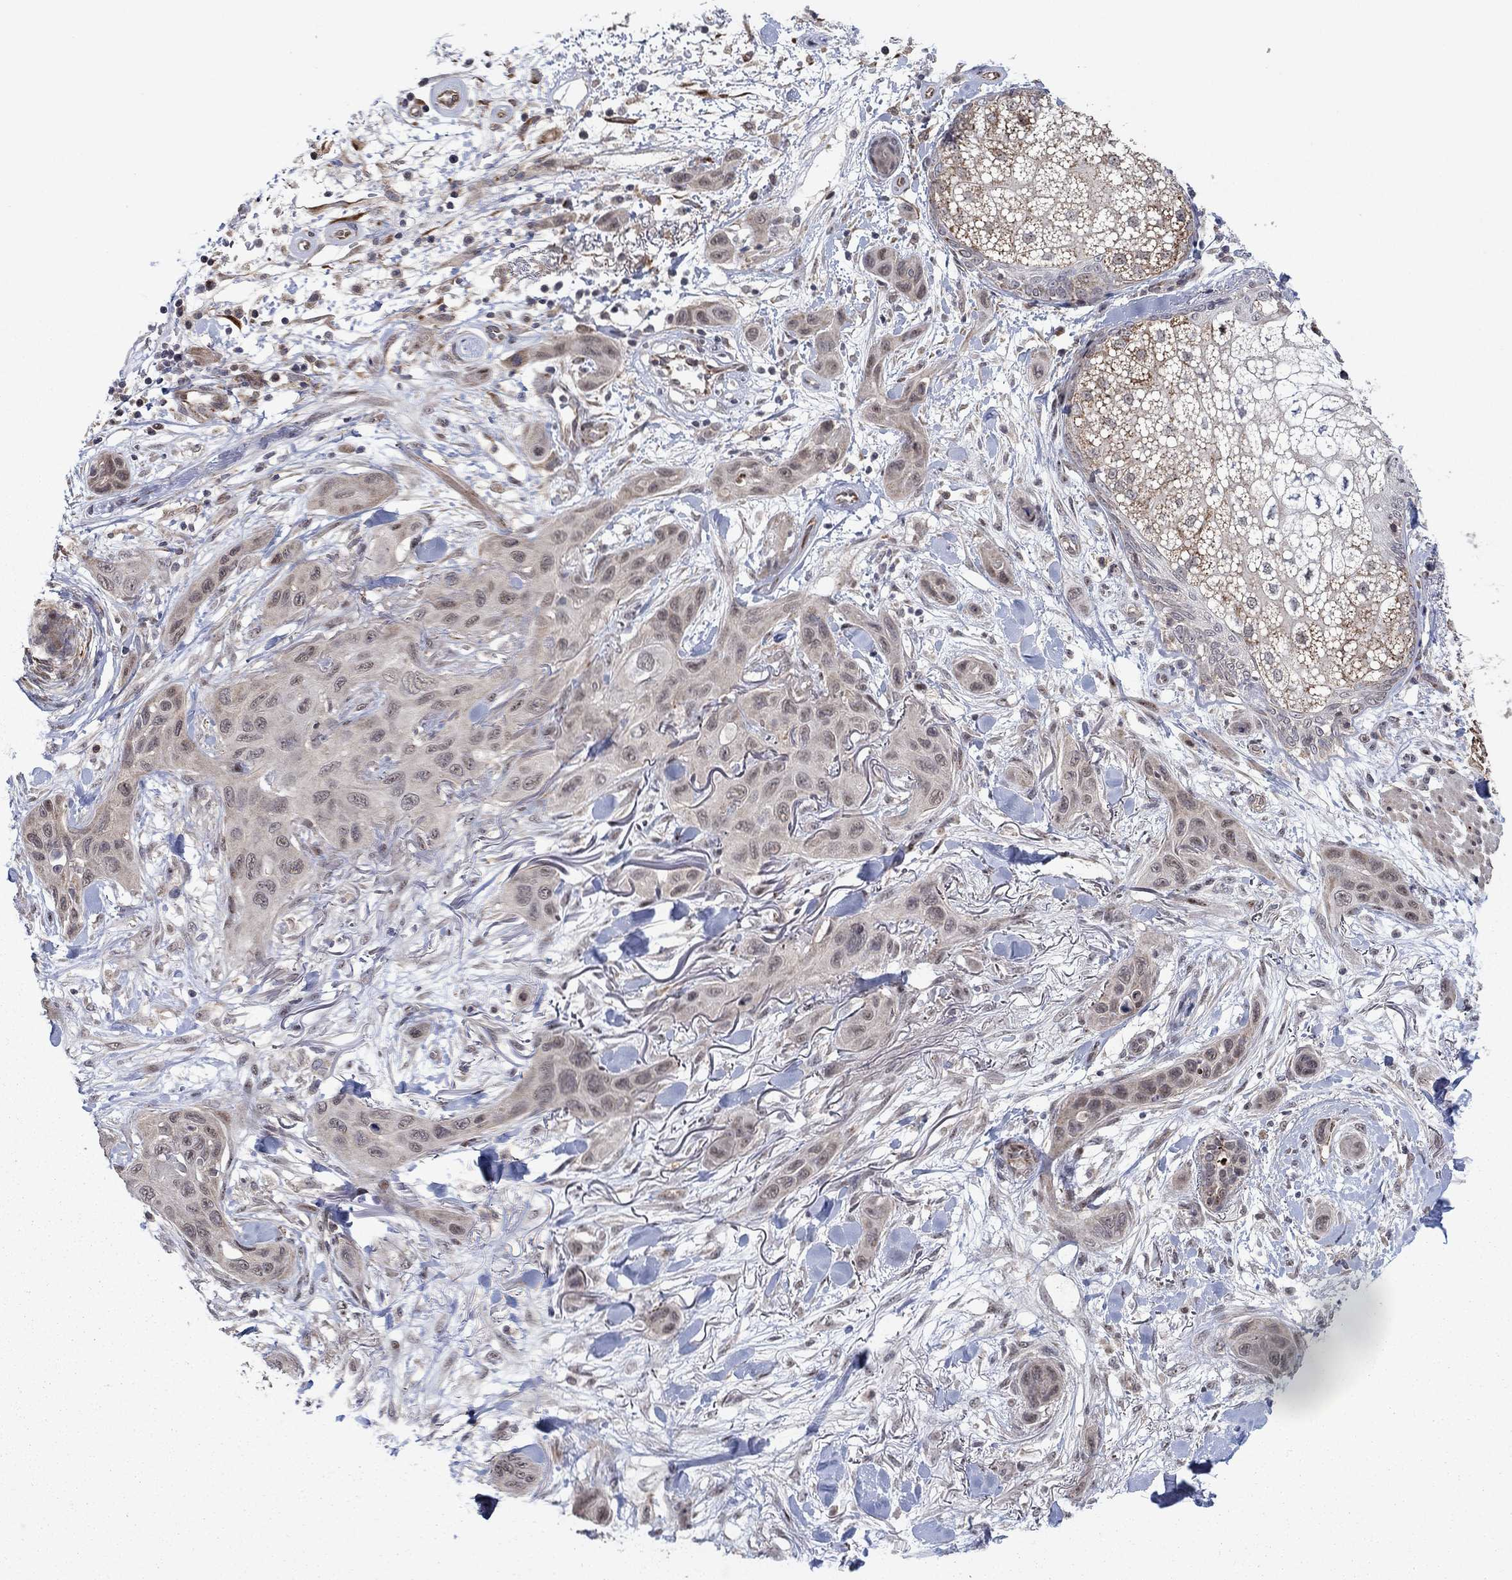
{"staining": {"intensity": "weak", "quantity": "<25%", "location": "cytoplasmic/membranous"}, "tissue": "skin cancer", "cell_type": "Tumor cells", "image_type": "cancer", "snomed": [{"axis": "morphology", "description": "Squamous cell carcinoma, NOS"}, {"axis": "topography", "description": "Skin"}], "caption": "This is an immunohistochemistry micrograph of skin squamous cell carcinoma. There is no positivity in tumor cells.", "gene": "ZNF395", "patient": {"sex": "male", "age": 78}}